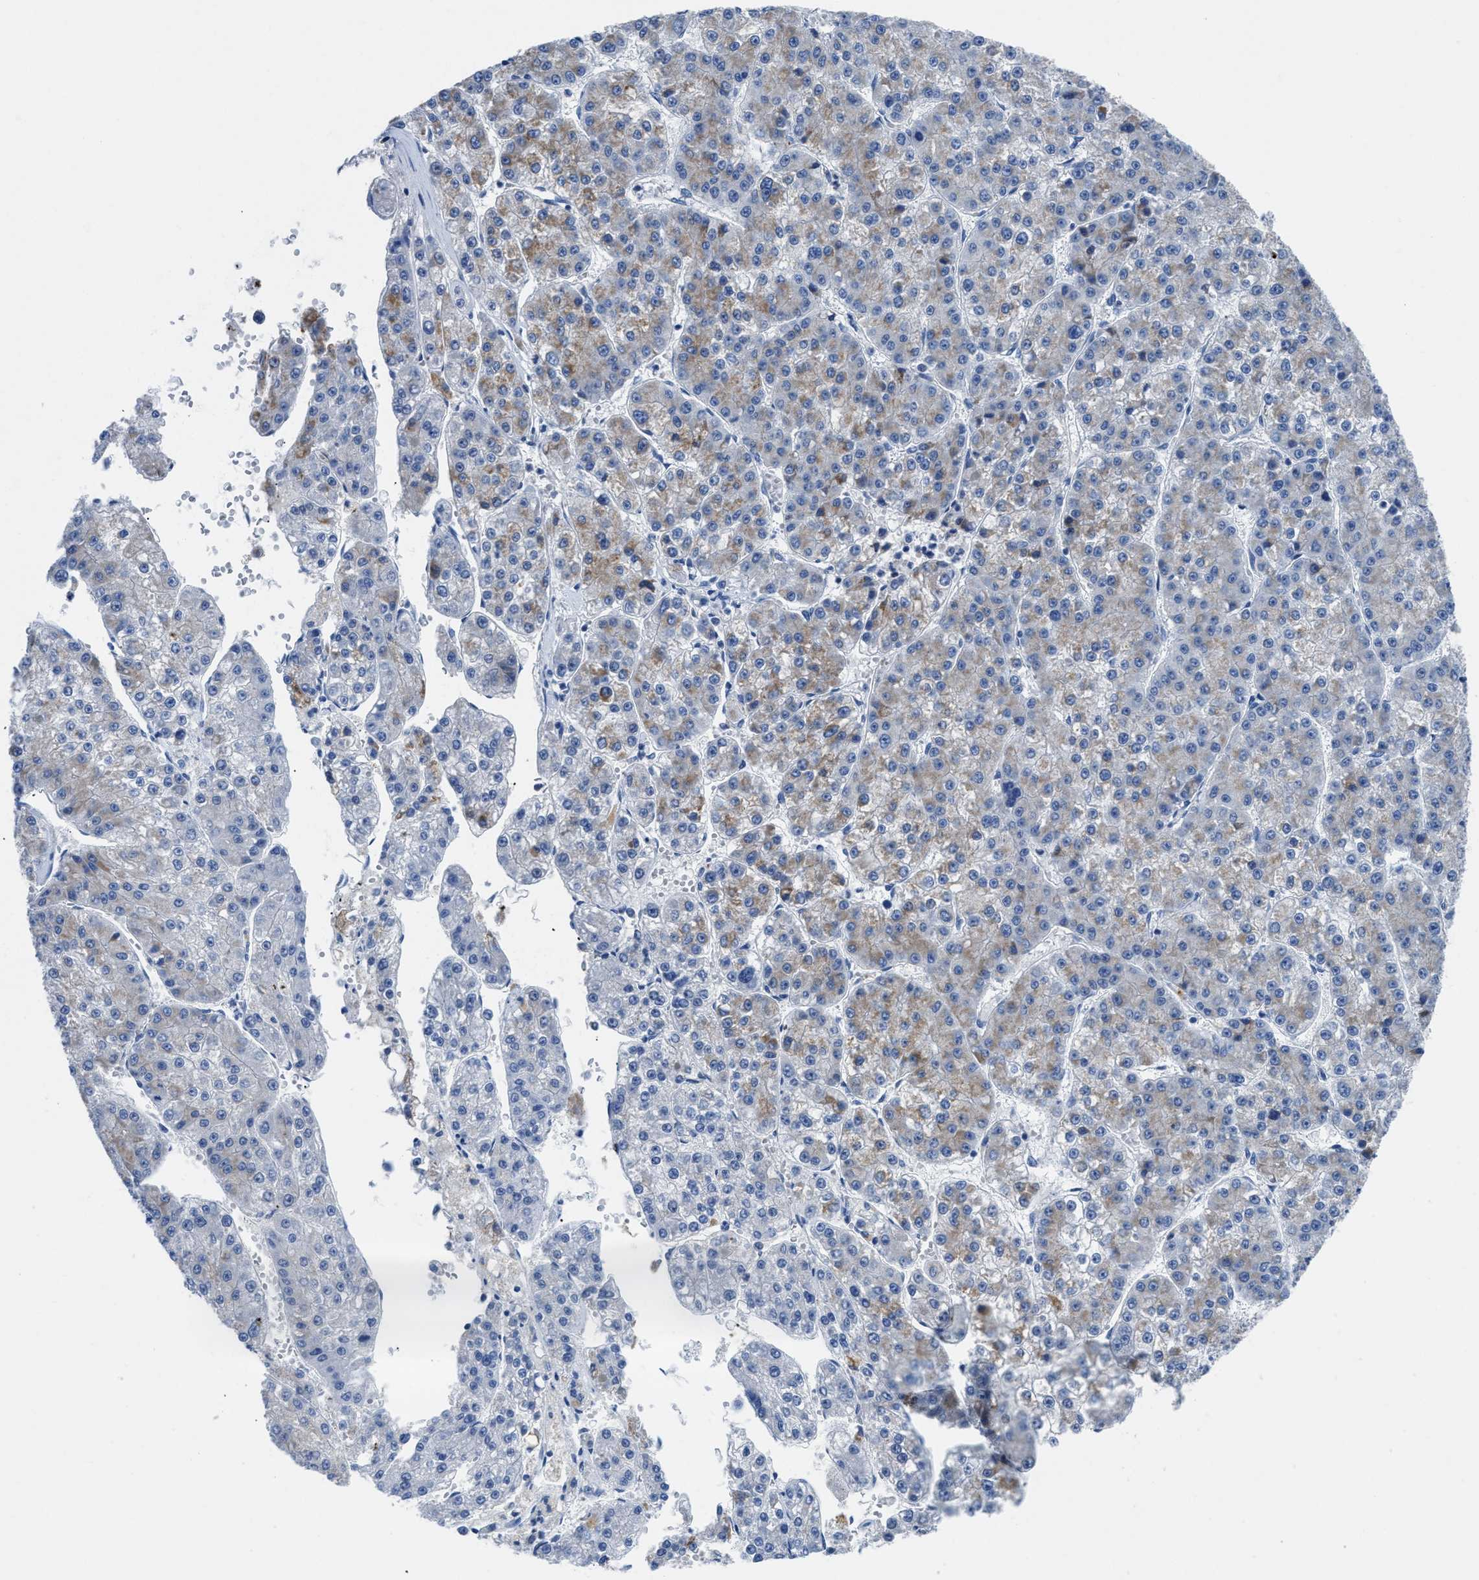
{"staining": {"intensity": "weak", "quantity": "<25%", "location": "cytoplasmic/membranous"}, "tissue": "liver cancer", "cell_type": "Tumor cells", "image_type": "cancer", "snomed": [{"axis": "morphology", "description": "Carcinoma, Hepatocellular, NOS"}, {"axis": "topography", "description": "Liver"}], "caption": "Immunohistochemistry (IHC) image of neoplastic tissue: hepatocellular carcinoma (liver) stained with DAB reveals no significant protein staining in tumor cells.", "gene": "ETFA", "patient": {"sex": "female", "age": 73}}